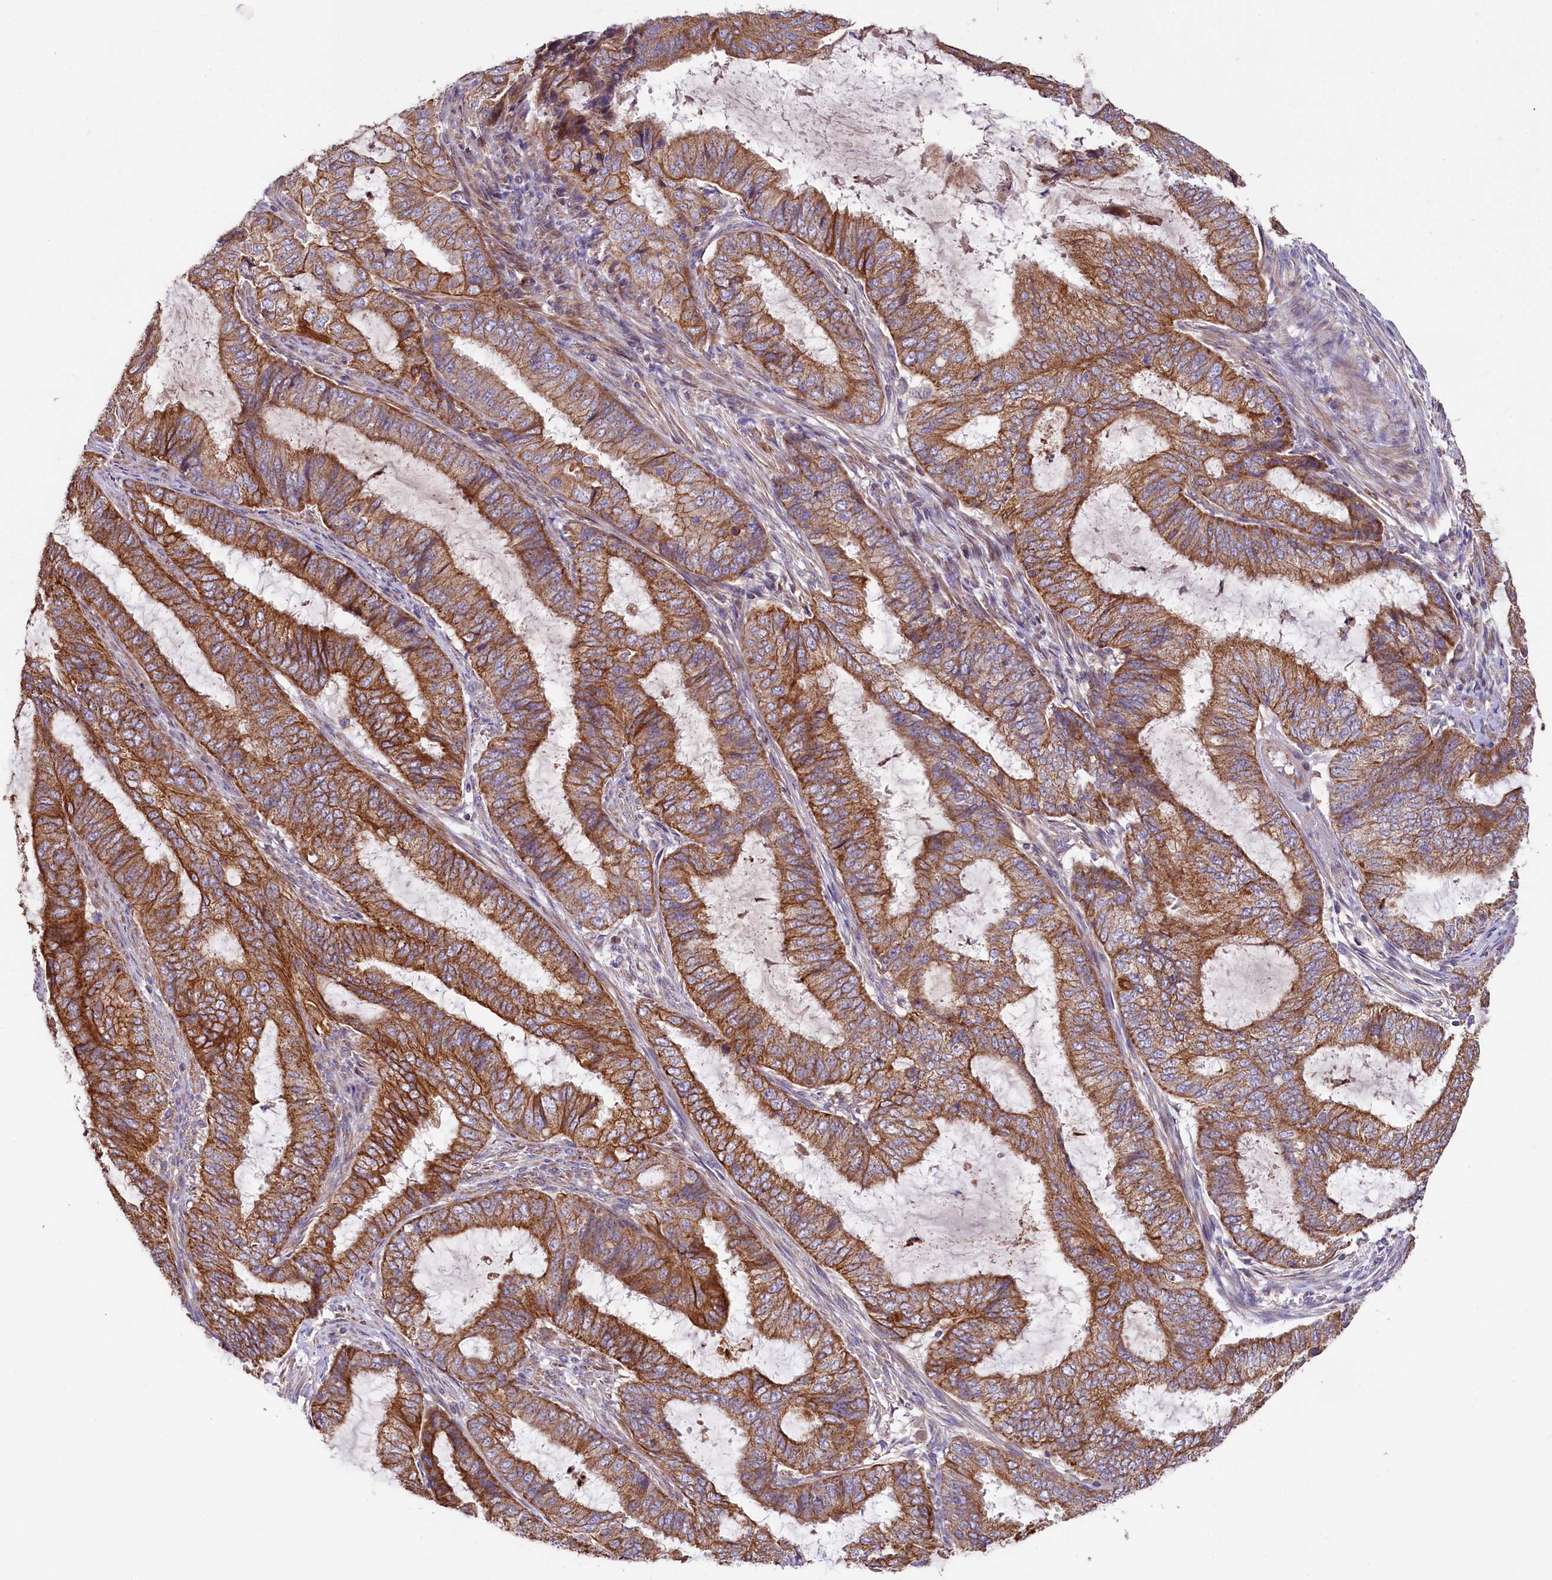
{"staining": {"intensity": "strong", "quantity": ">75%", "location": "cytoplasmic/membranous"}, "tissue": "endometrial cancer", "cell_type": "Tumor cells", "image_type": "cancer", "snomed": [{"axis": "morphology", "description": "Adenocarcinoma, NOS"}, {"axis": "topography", "description": "Endometrium"}], "caption": "This is an image of IHC staining of endometrial cancer (adenocarcinoma), which shows strong expression in the cytoplasmic/membranous of tumor cells.", "gene": "CLYBL", "patient": {"sex": "female", "age": 51}}